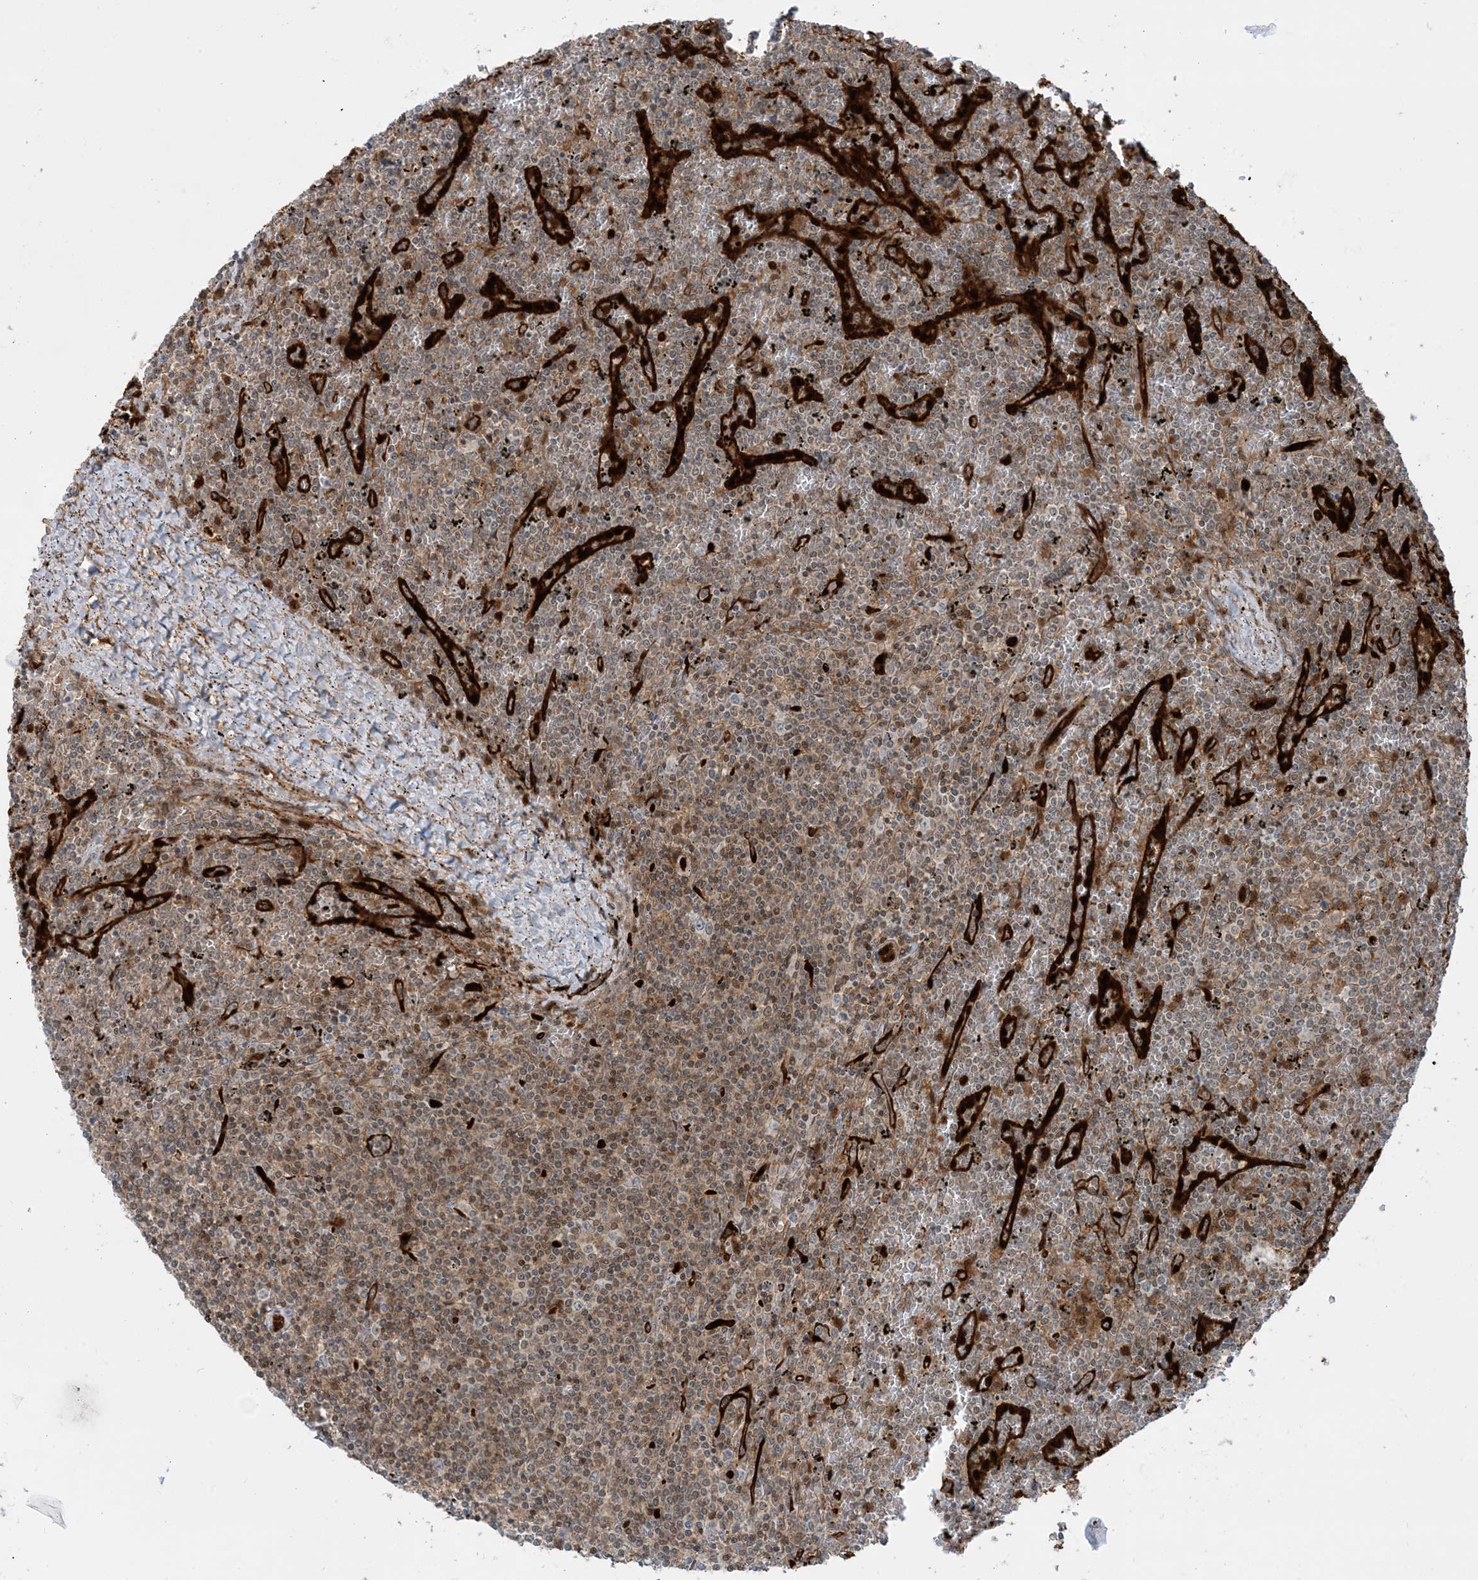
{"staining": {"intensity": "moderate", "quantity": "25%-75%", "location": "cytoplasmic/membranous"}, "tissue": "lymphoma", "cell_type": "Tumor cells", "image_type": "cancer", "snomed": [{"axis": "morphology", "description": "Malignant lymphoma, non-Hodgkin's type, Low grade"}, {"axis": "topography", "description": "Spleen"}], "caption": "Immunohistochemical staining of low-grade malignant lymphoma, non-Hodgkin's type displays moderate cytoplasmic/membranous protein staining in about 25%-75% of tumor cells.", "gene": "PPM1F", "patient": {"sex": "female", "age": 19}}